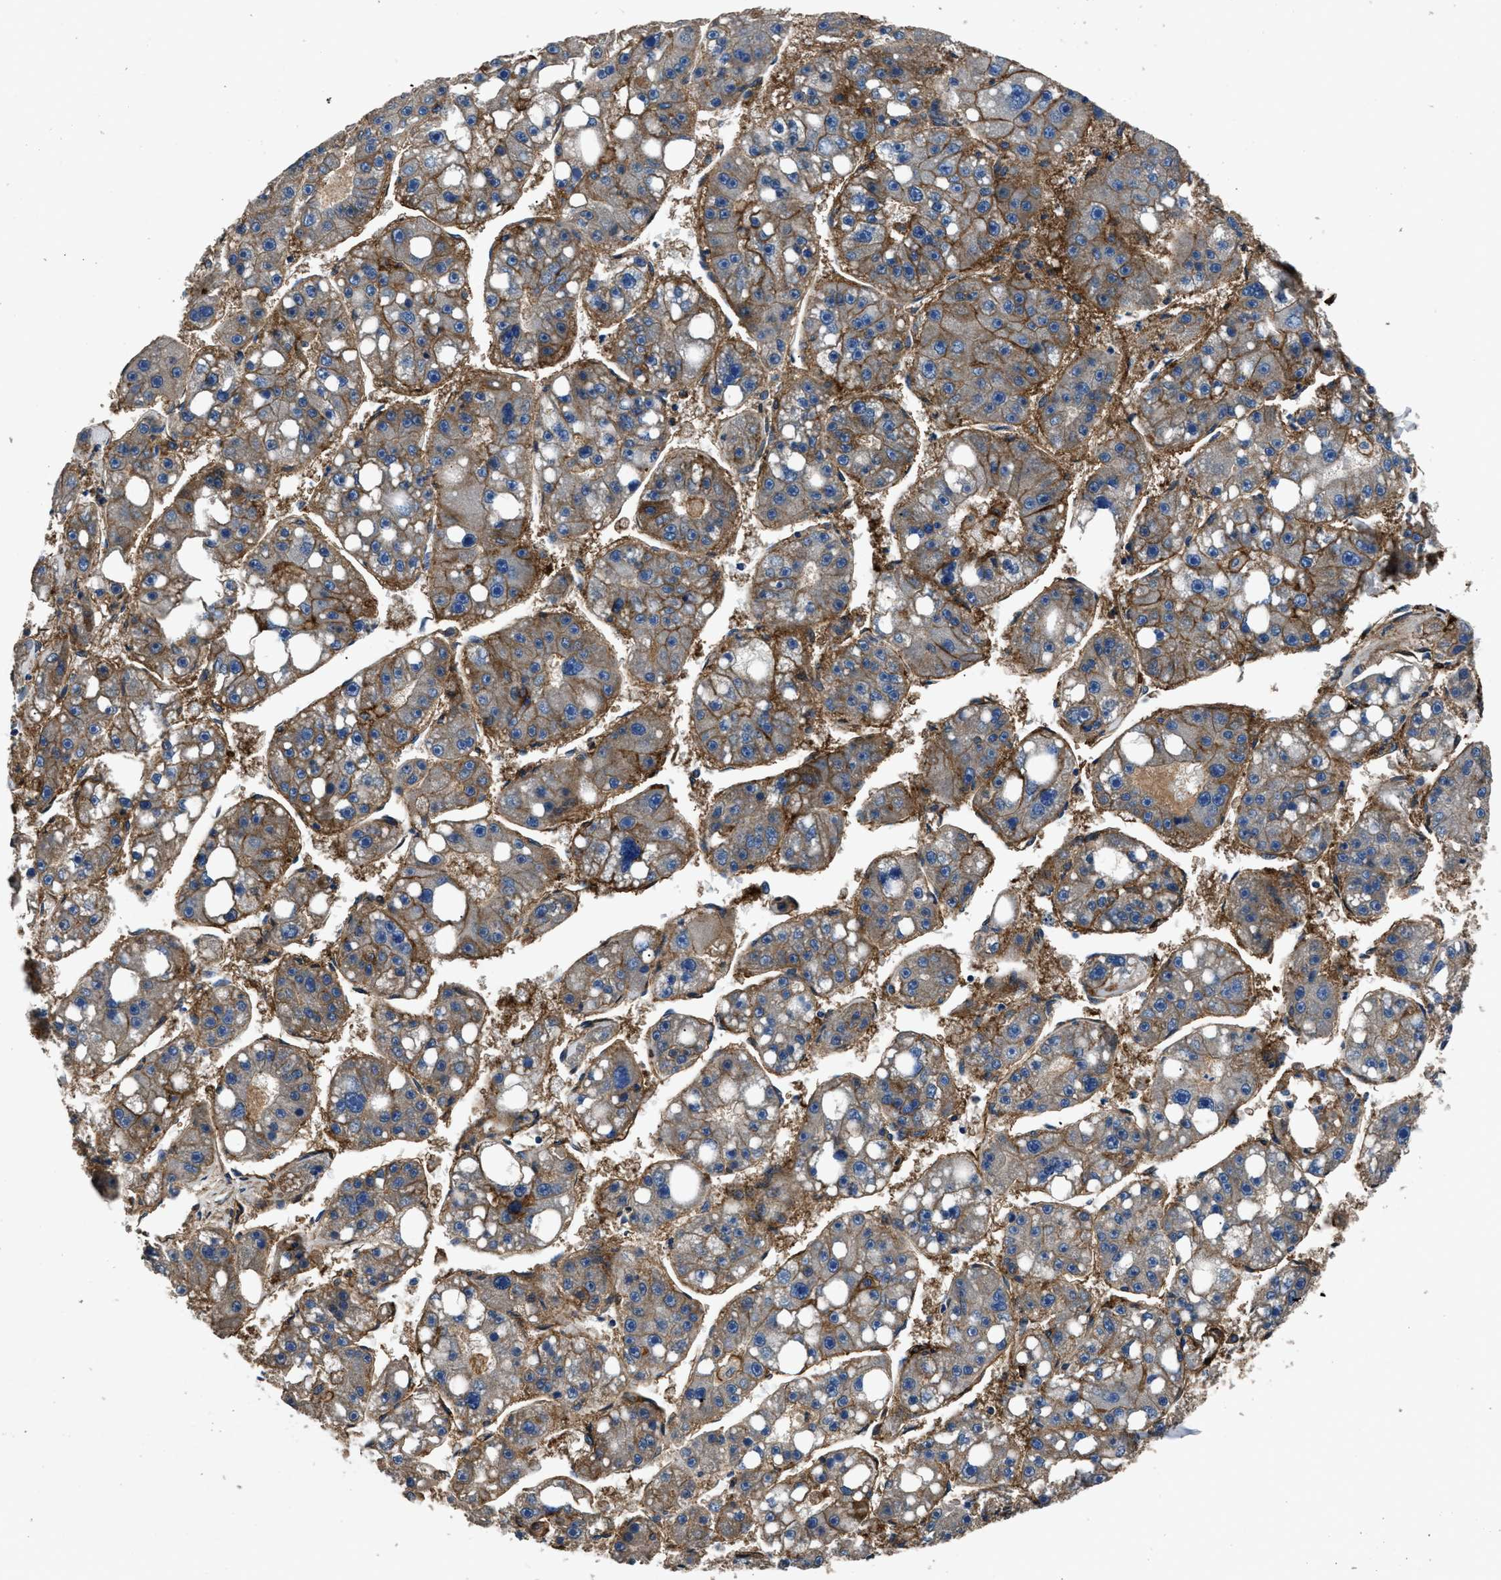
{"staining": {"intensity": "weak", "quantity": ">75%", "location": "cytoplasmic/membranous"}, "tissue": "liver cancer", "cell_type": "Tumor cells", "image_type": "cancer", "snomed": [{"axis": "morphology", "description": "Carcinoma, Hepatocellular, NOS"}, {"axis": "topography", "description": "Liver"}], "caption": "Protein expression analysis of human liver cancer (hepatocellular carcinoma) reveals weak cytoplasmic/membranous positivity in about >75% of tumor cells.", "gene": "CD276", "patient": {"sex": "female", "age": 61}}